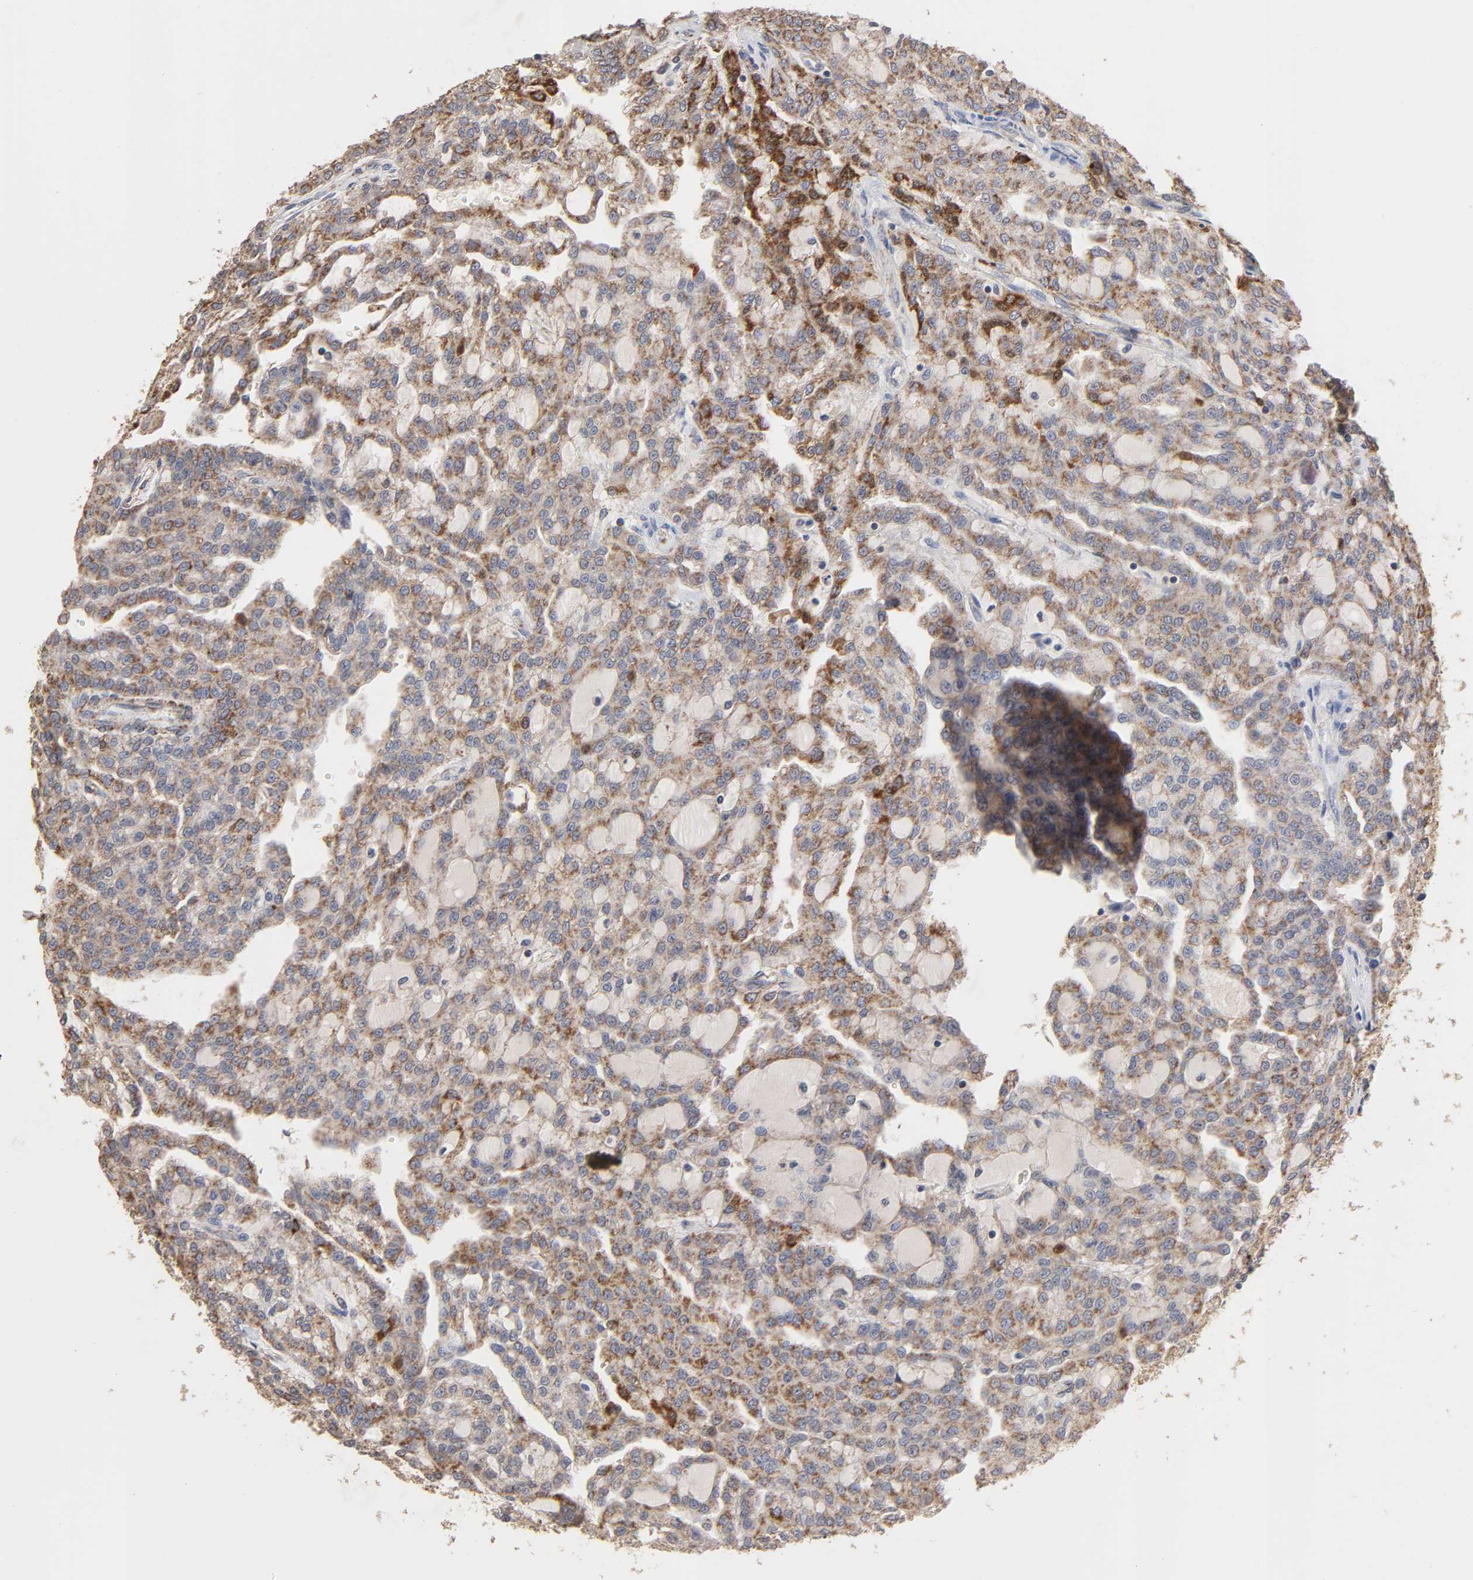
{"staining": {"intensity": "strong", "quantity": ">75%", "location": "cytoplasmic/membranous"}, "tissue": "renal cancer", "cell_type": "Tumor cells", "image_type": "cancer", "snomed": [{"axis": "morphology", "description": "Adenocarcinoma, NOS"}, {"axis": "topography", "description": "Kidney"}], "caption": "Brown immunohistochemical staining in adenocarcinoma (renal) shows strong cytoplasmic/membranous expression in about >75% of tumor cells. (Brightfield microscopy of DAB IHC at high magnification).", "gene": "CYCS", "patient": {"sex": "male", "age": 63}}